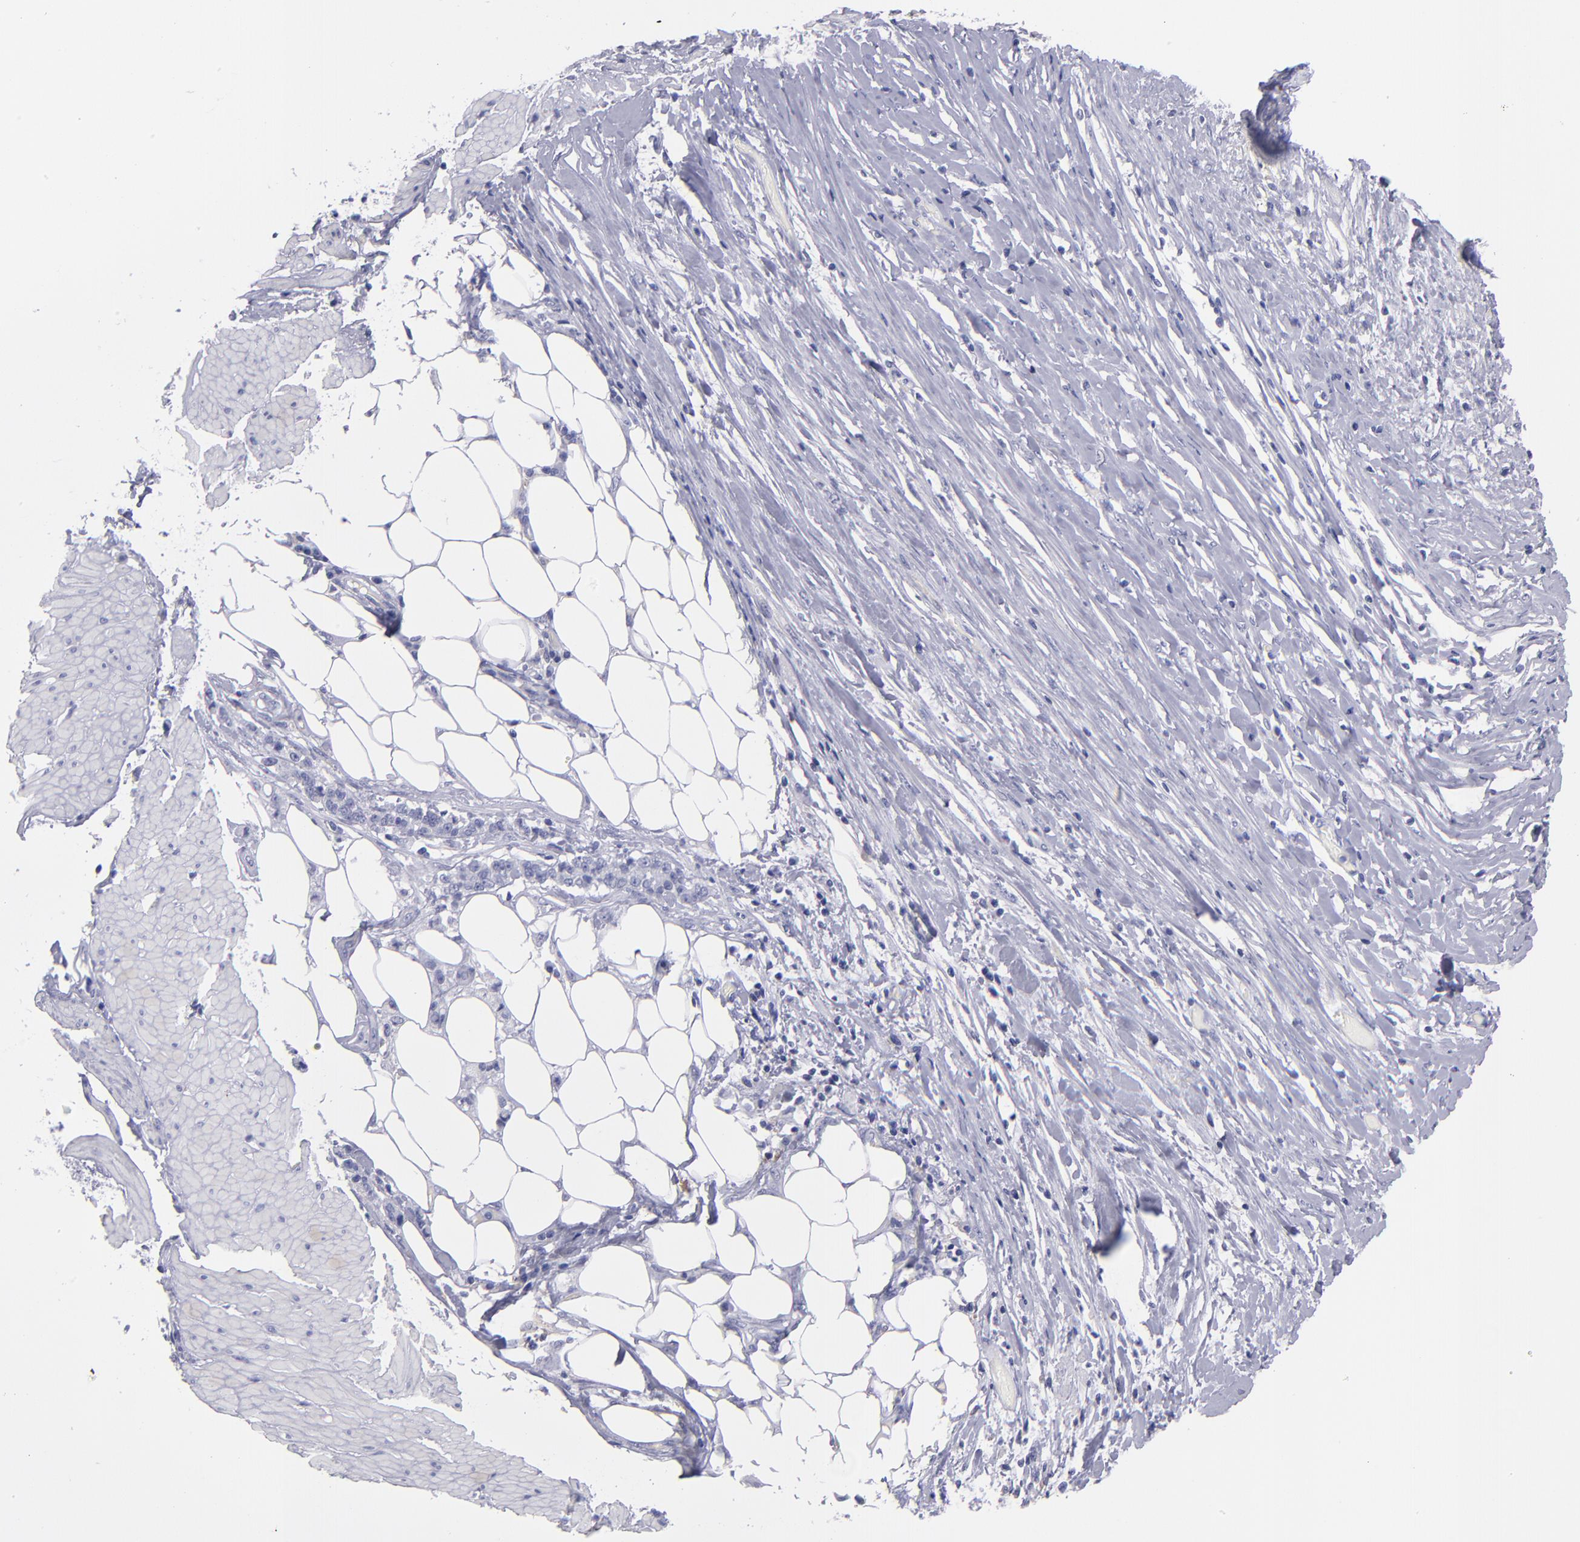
{"staining": {"intensity": "negative", "quantity": "none", "location": "none"}, "tissue": "stomach cancer", "cell_type": "Tumor cells", "image_type": "cancer", "snomed": [{"axis": "morphology", "description": "Adenocarcinoma, NOS"}, {"axis": "topography", "description": "Stomach, lower"}], "caption": "This is an immunohistochemistry histopathology image of stomach cancer. There is no staining in tumor cells.", "gene": "MB", "patient": {"sex": "male", "age": 88}}